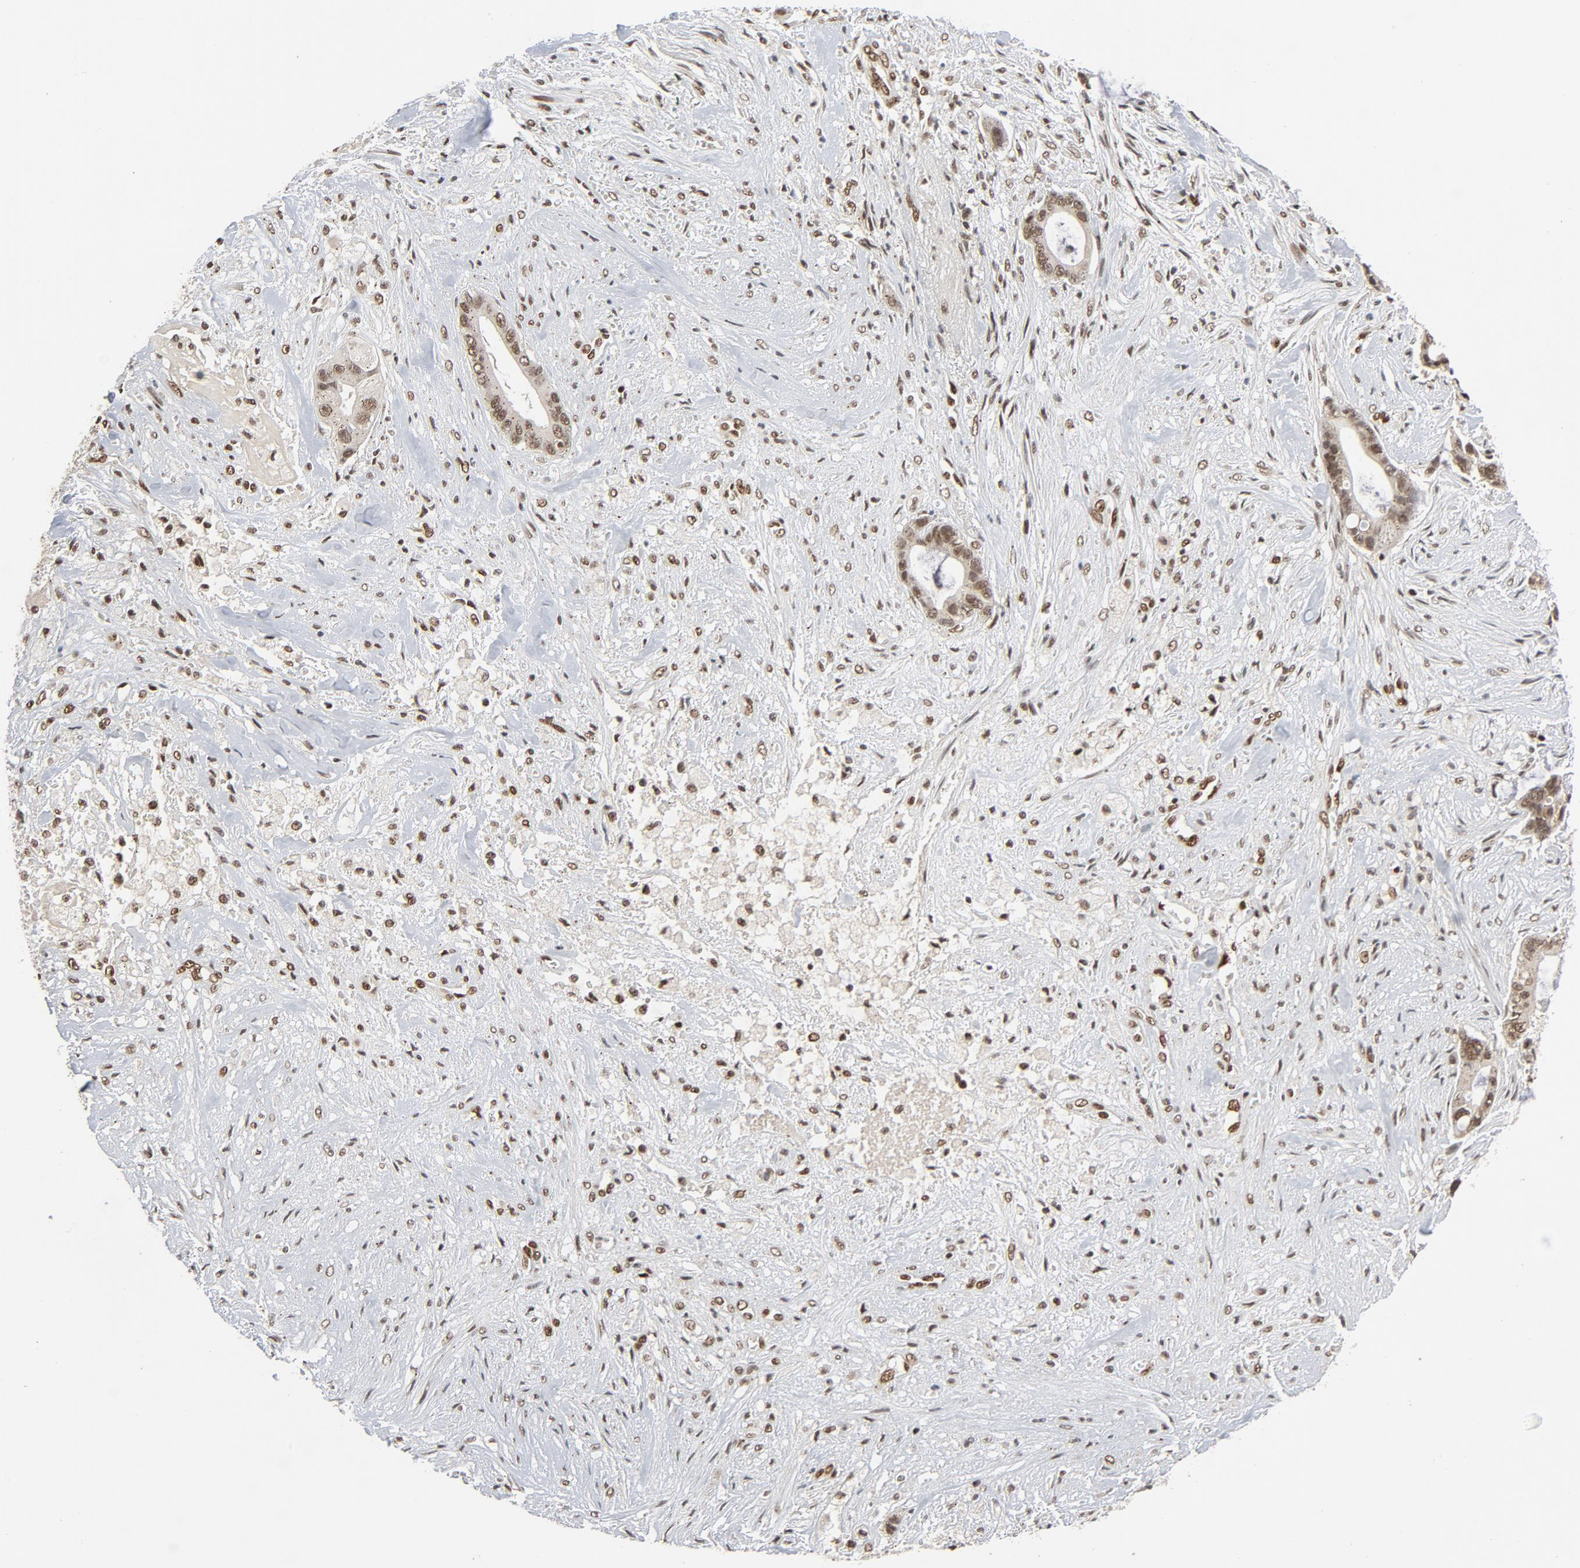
{"staining": {"intensity": "strong", "quantity": ">75%", "location": "nuclear"}, "tissue": "liver cancer", "cell_type": "Tumor cells", "image_type": "cancer", "snomed": [{"axis": "morphology", "description": "Cholangiocarcinoma"}, {"axis": "topography", "description": "Liver"}], "caption": "Protein analysis of liver cancer tissue displays strong nuclear expression in approximately >75% of tumor cells.", "gene": "SMARCD1", "patient": {"sex": "female", "age": 55}}